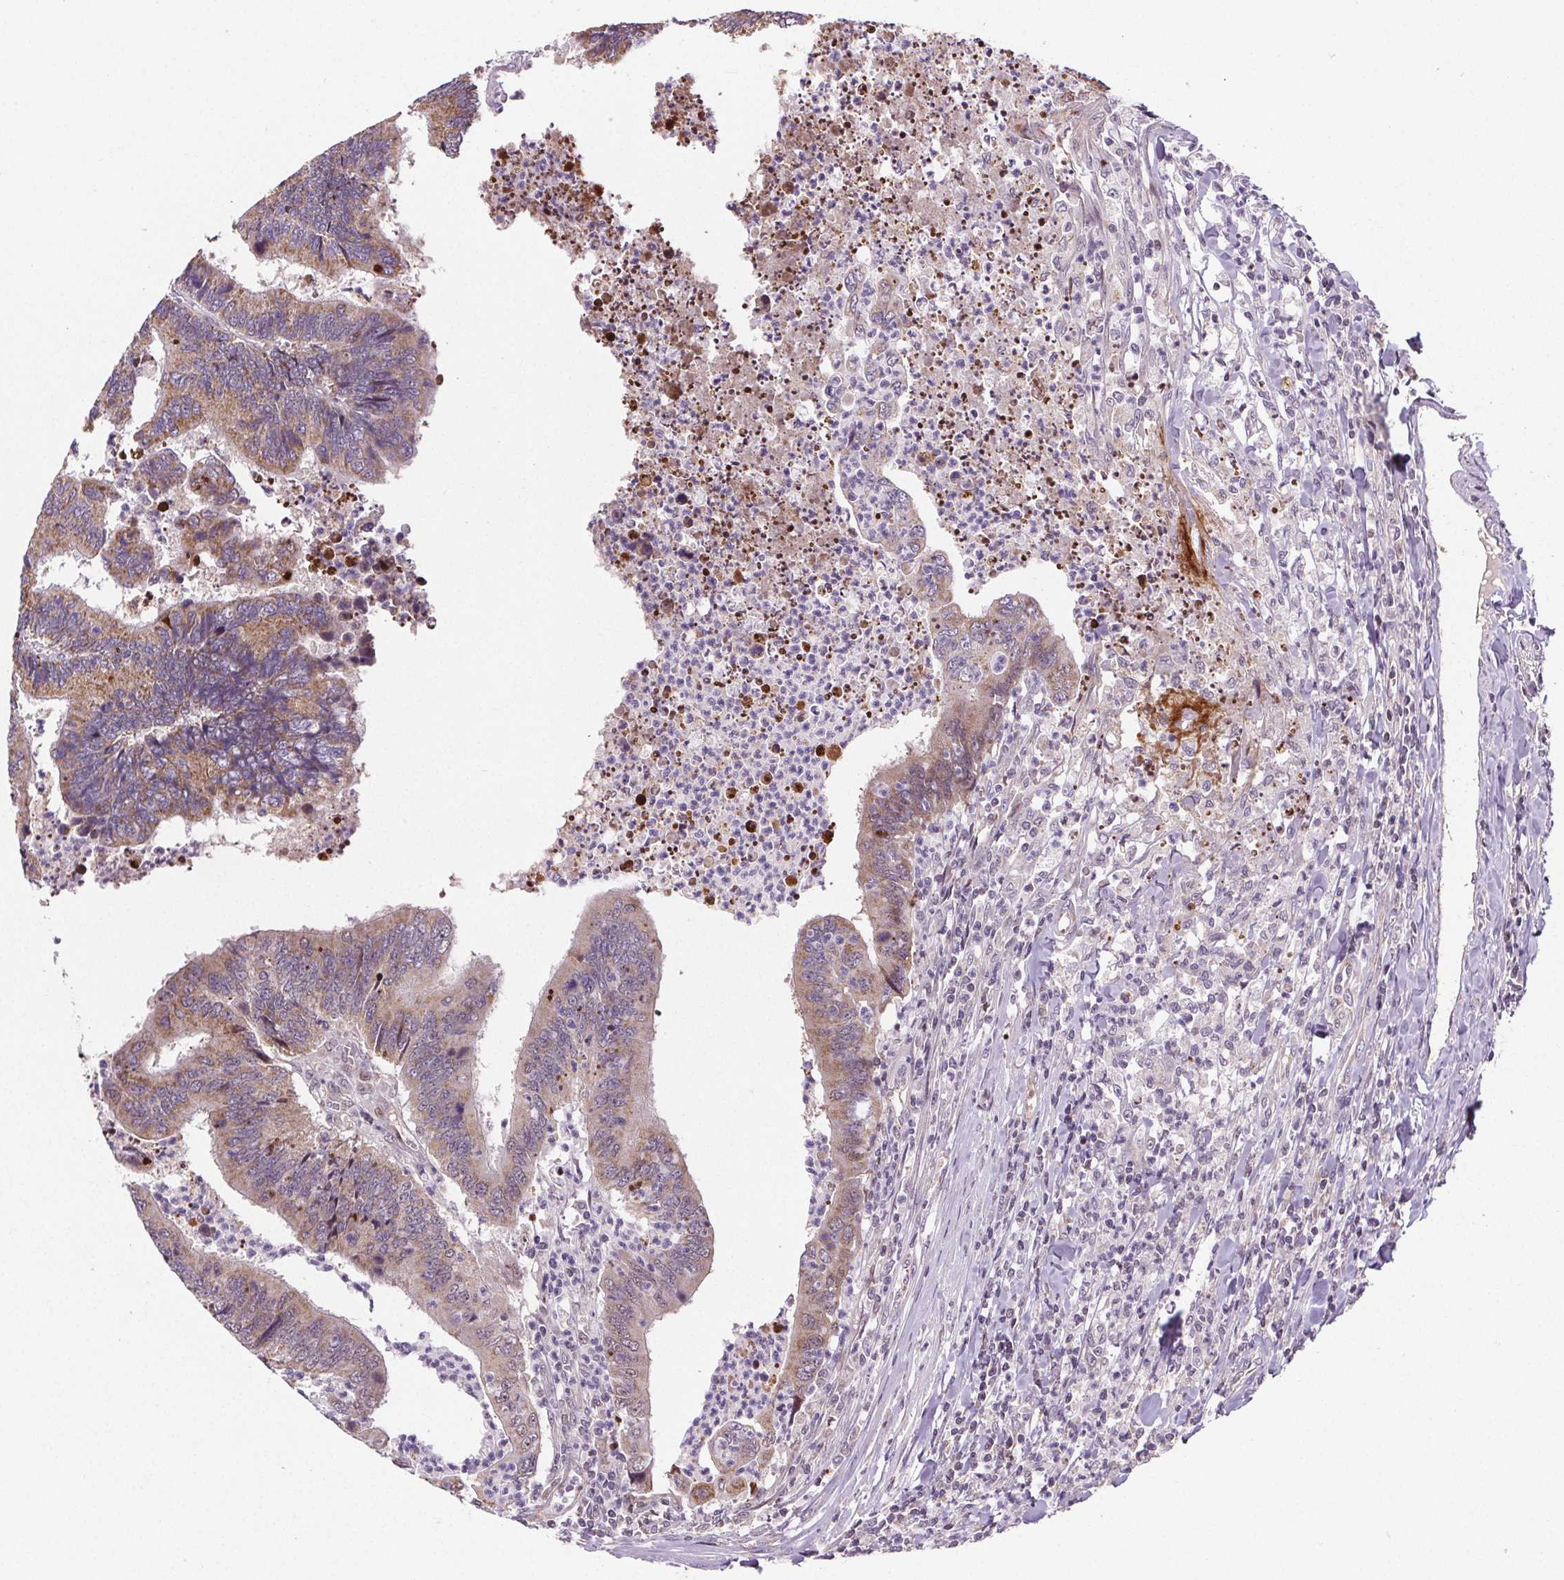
{"staining": {"intensity": "moderate", "quantity": ">75%", "location": "cytoplasmic/membranous"}, "tissue": "colorectal cancer", "cell_type": "Tumor cells", "image_type": "cancer", "snomed": [{"axis": "morphology", "description": "Adenocarcinoma, NOS"}, {"axis": "topography", "description": "Colon"}], "caption": "Moderate cytoplasmic/membranous protein staining is identified in about >75% of tumor cells in colorectal adenocarcinoma.", "gene": "SUCLA2", "patient": {"sex": "female", "age": 67}}